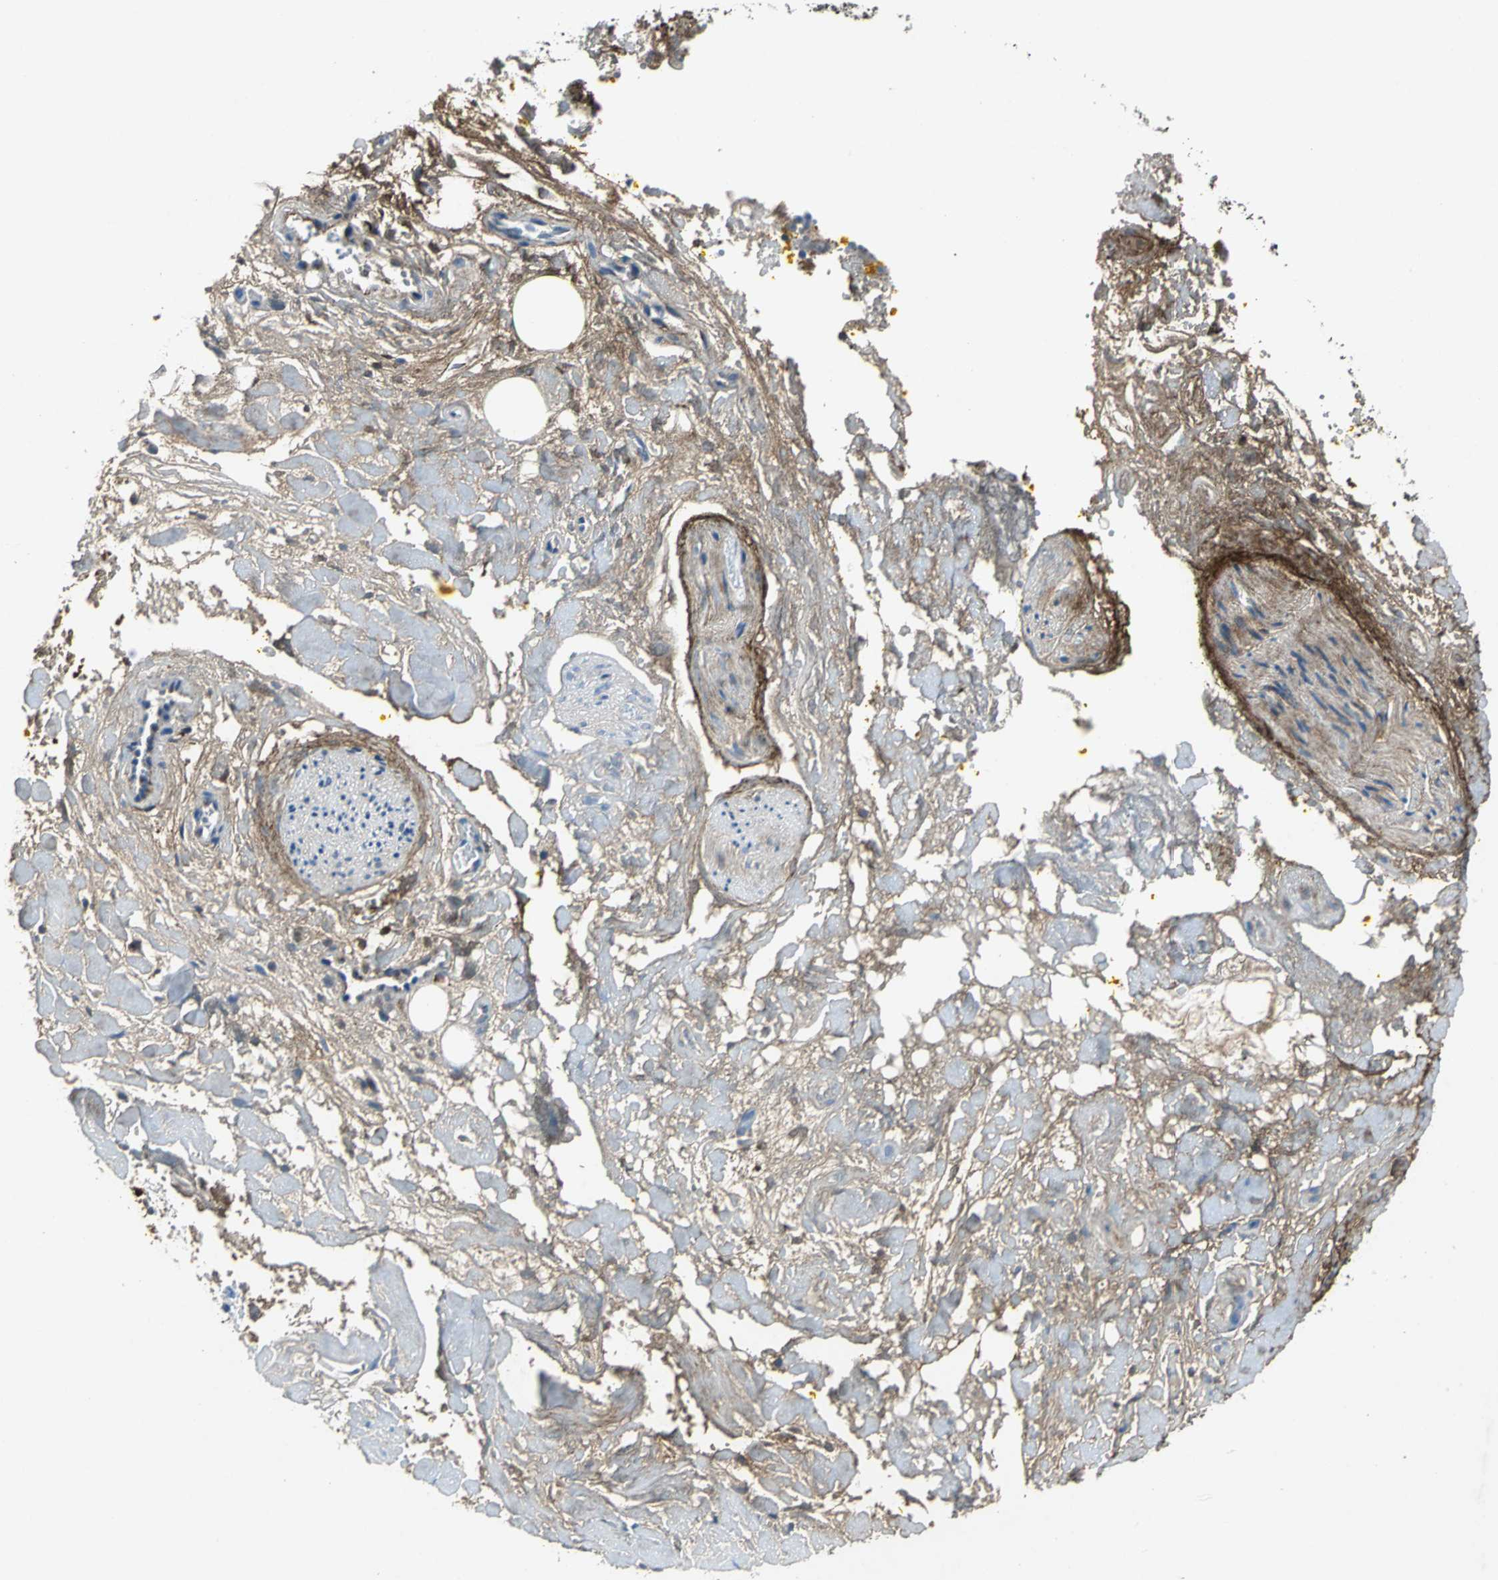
{"staining": {"intensity": "negative", "quantity": "none", "location": "none"}, "tissue": "pancreatic cancer", "cell_type": "Tumor cells", "image_type": "cancer", "snomed": [{"axis": "morphology", "description": "Adenocarcinoma, NOS"}, {"axis": "topography", "description": "Pancreas"}], "caption": "The immunohistochemistry (IHC) image has no significant expression in tumor cells of pancreatic cancer tissue.", "gene": "EFNB3", "patient": {"sex": "male", "age": 70}}